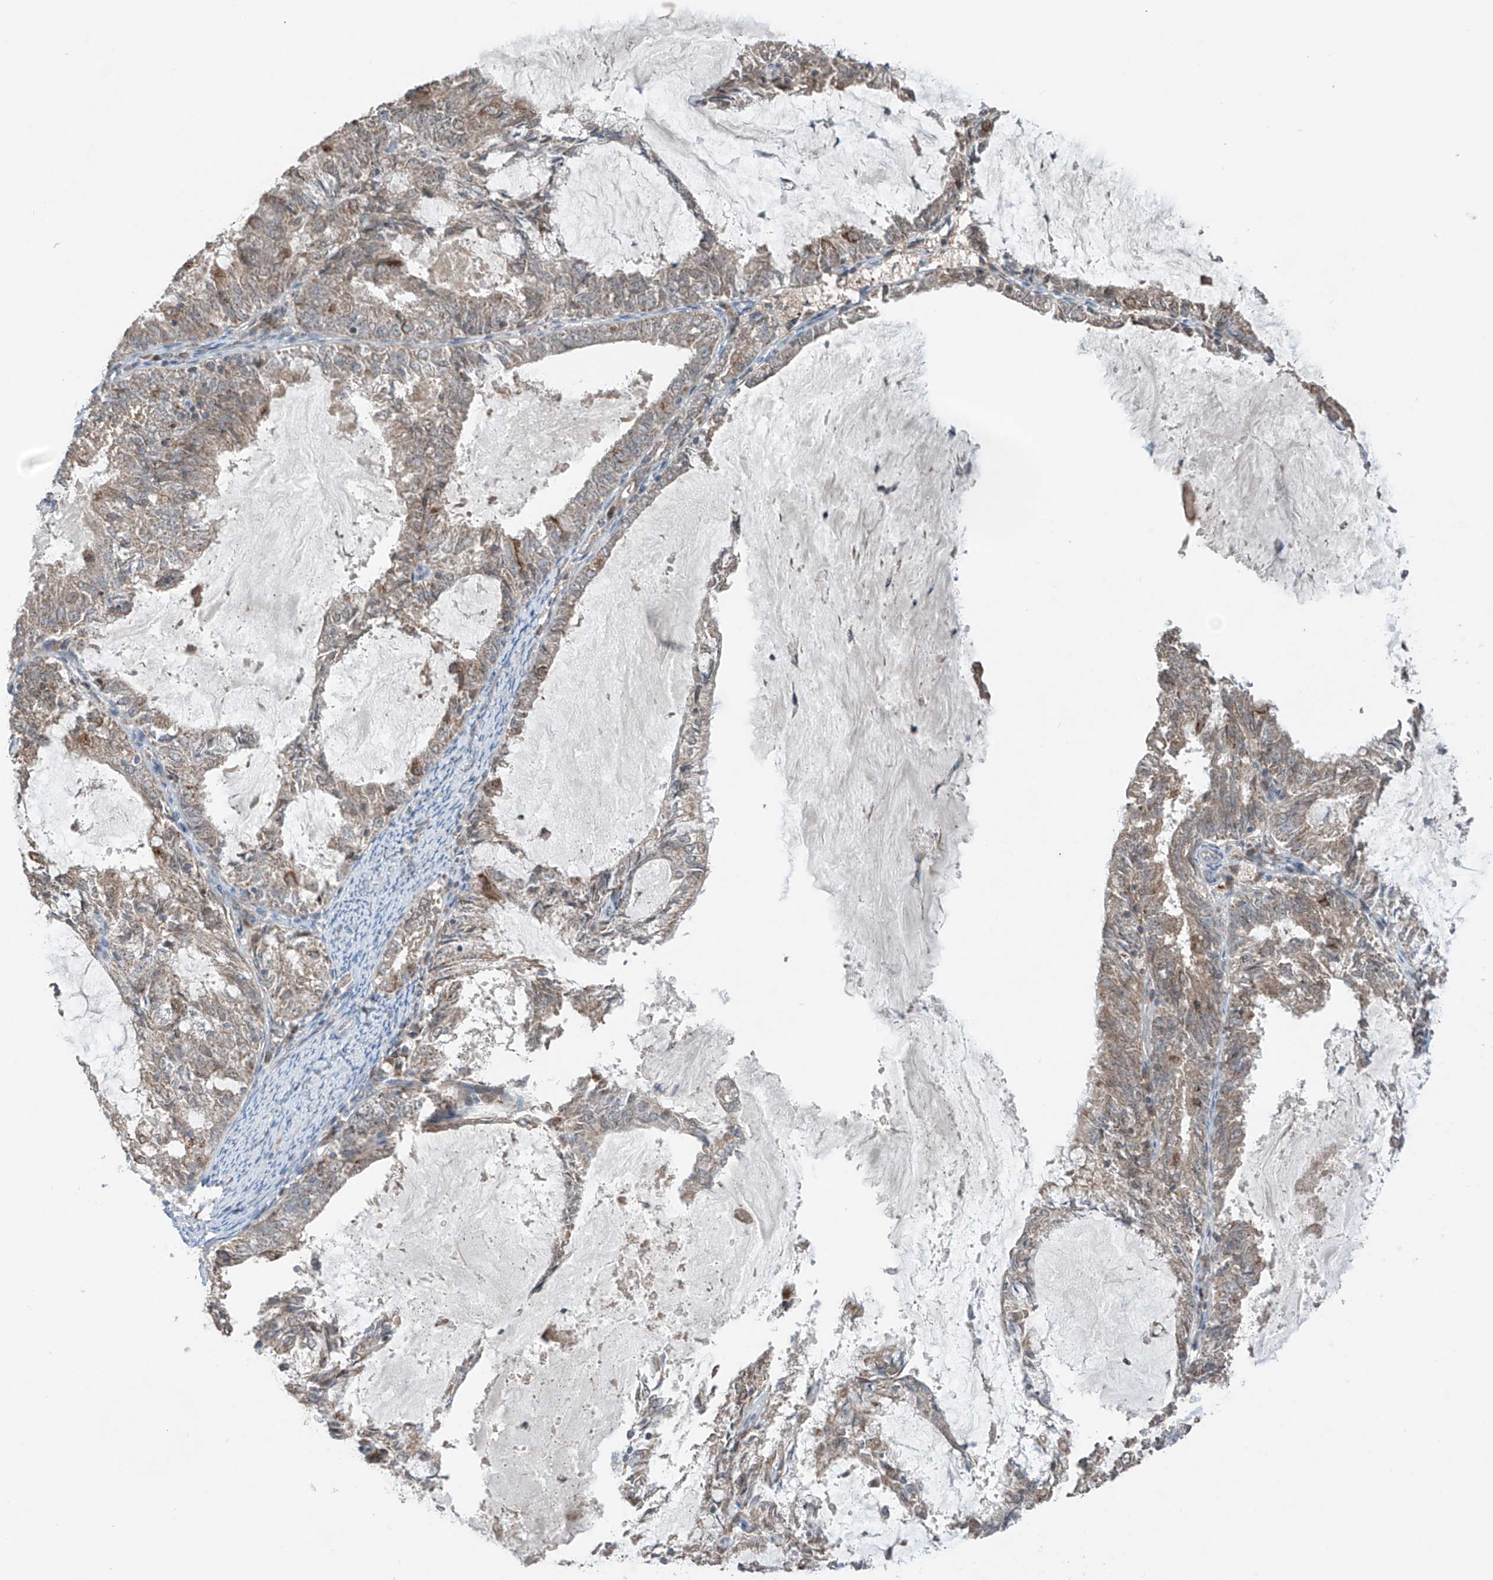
{"staining": {"intensity": "negative", "quantity": "none", "location": "none"}, "tissue": "endometrial cancer", "cell_type": "Tumor cells", "image_type": "cancer", "snomed": [{"axis": "morphology", "description": "Adenocarcinoma, NOS"}, {"axis": "topography", "description": "Endometrium"}], "caption": "Image shows no protein positivity in tumor cells of endometrial cancer tissue.", "gene": "SAMD3", "patient": {"sex": "female", "age": 57}}